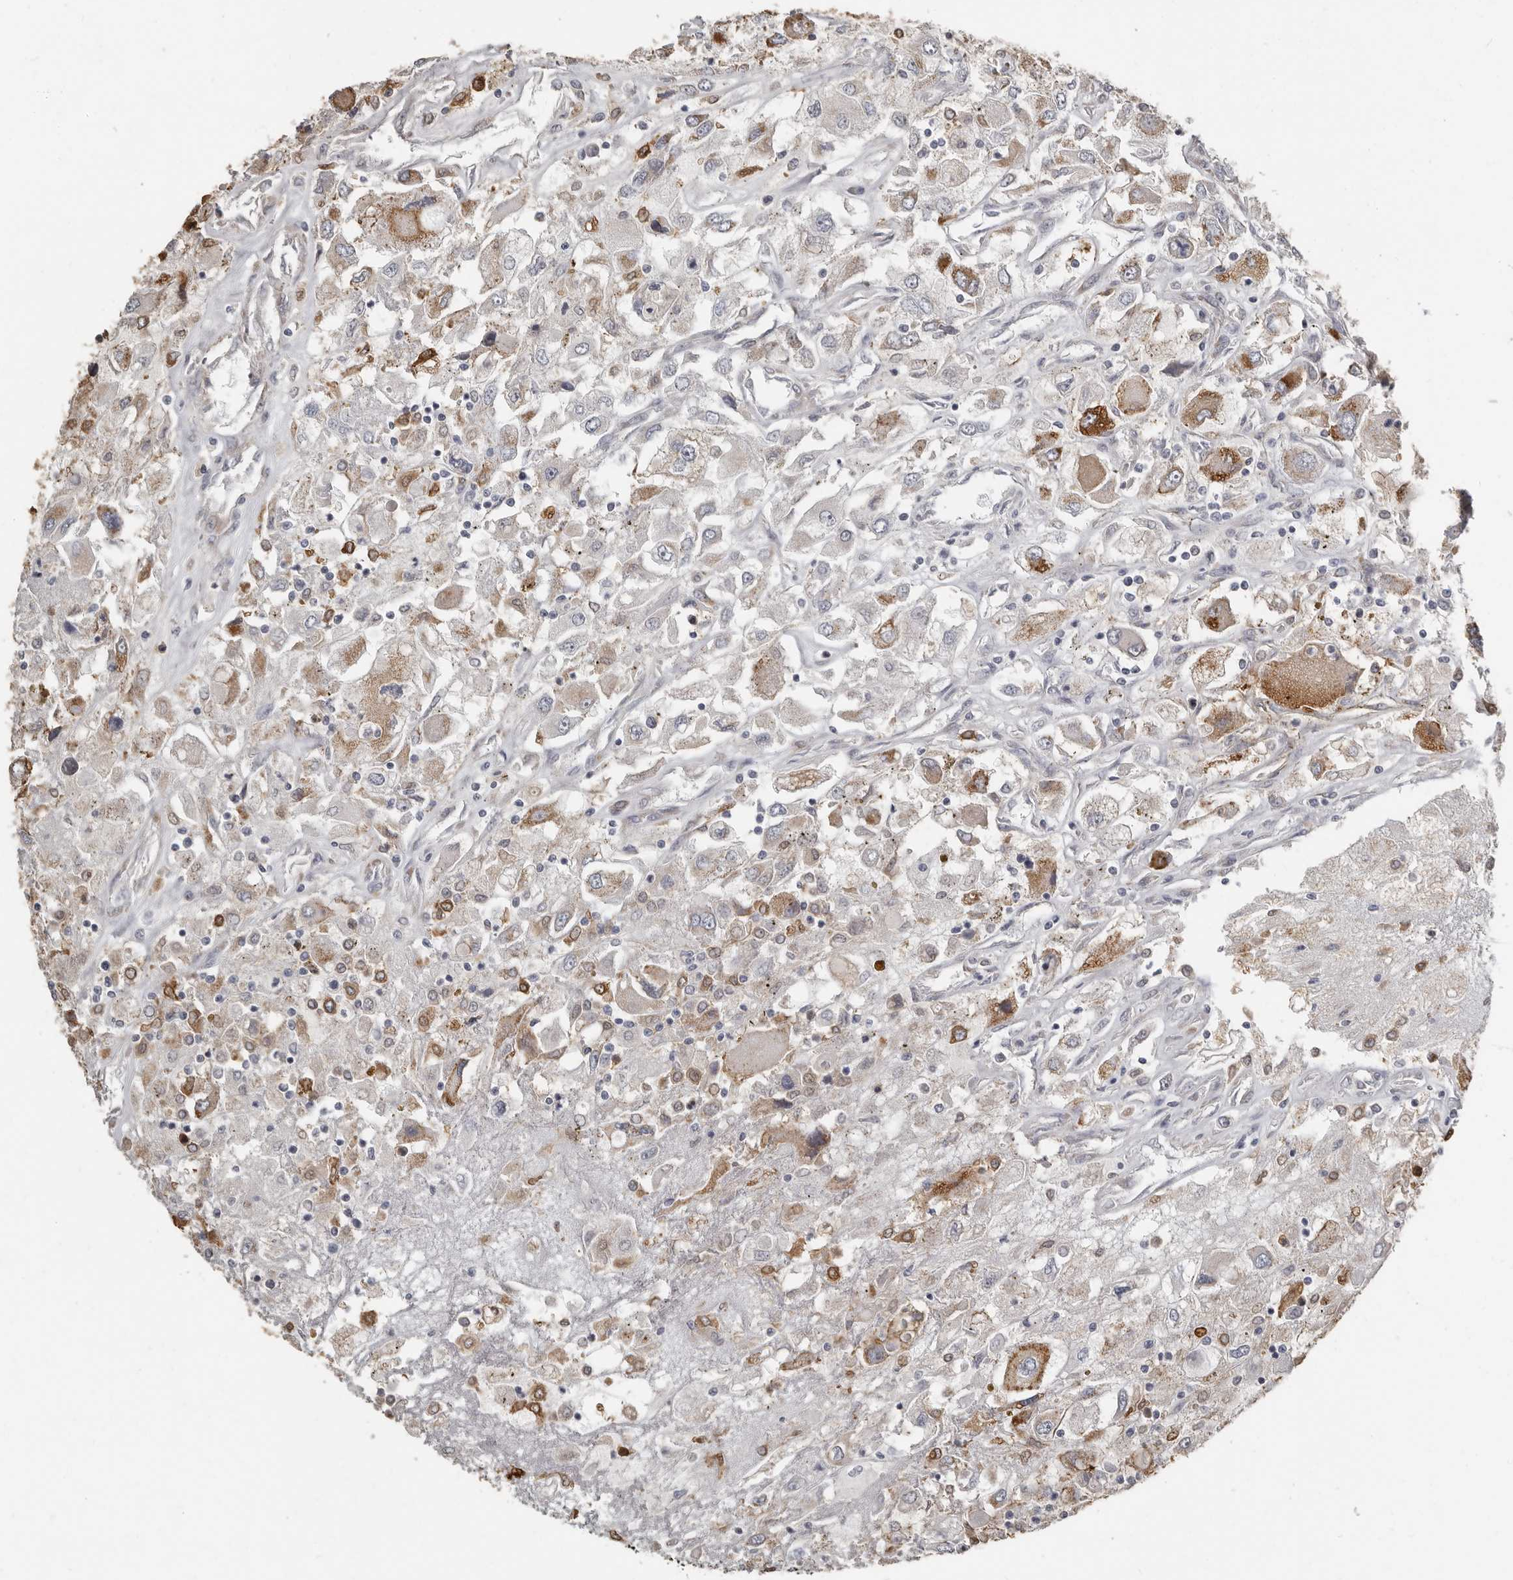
{"staining": {"intensity": "strong", "quantity": "<25%", "location": "cytoplasmic/membranous"}, "tissue": "renal cancer", "cell_type": "Tumor cells", "image_type": "cancer", "snomed": [{"axis": "morphology", "description": "Adenocarcinoma, NOS"}, {"axis": "topography", "description": "Kidney"}], "caption": "Strong cytoplasmic/membranous positivity is identified in about <25% of tumor cells in renal cancer.", "gene": "KCNJ8", "patient": {"sex": "female", "age": 52}}